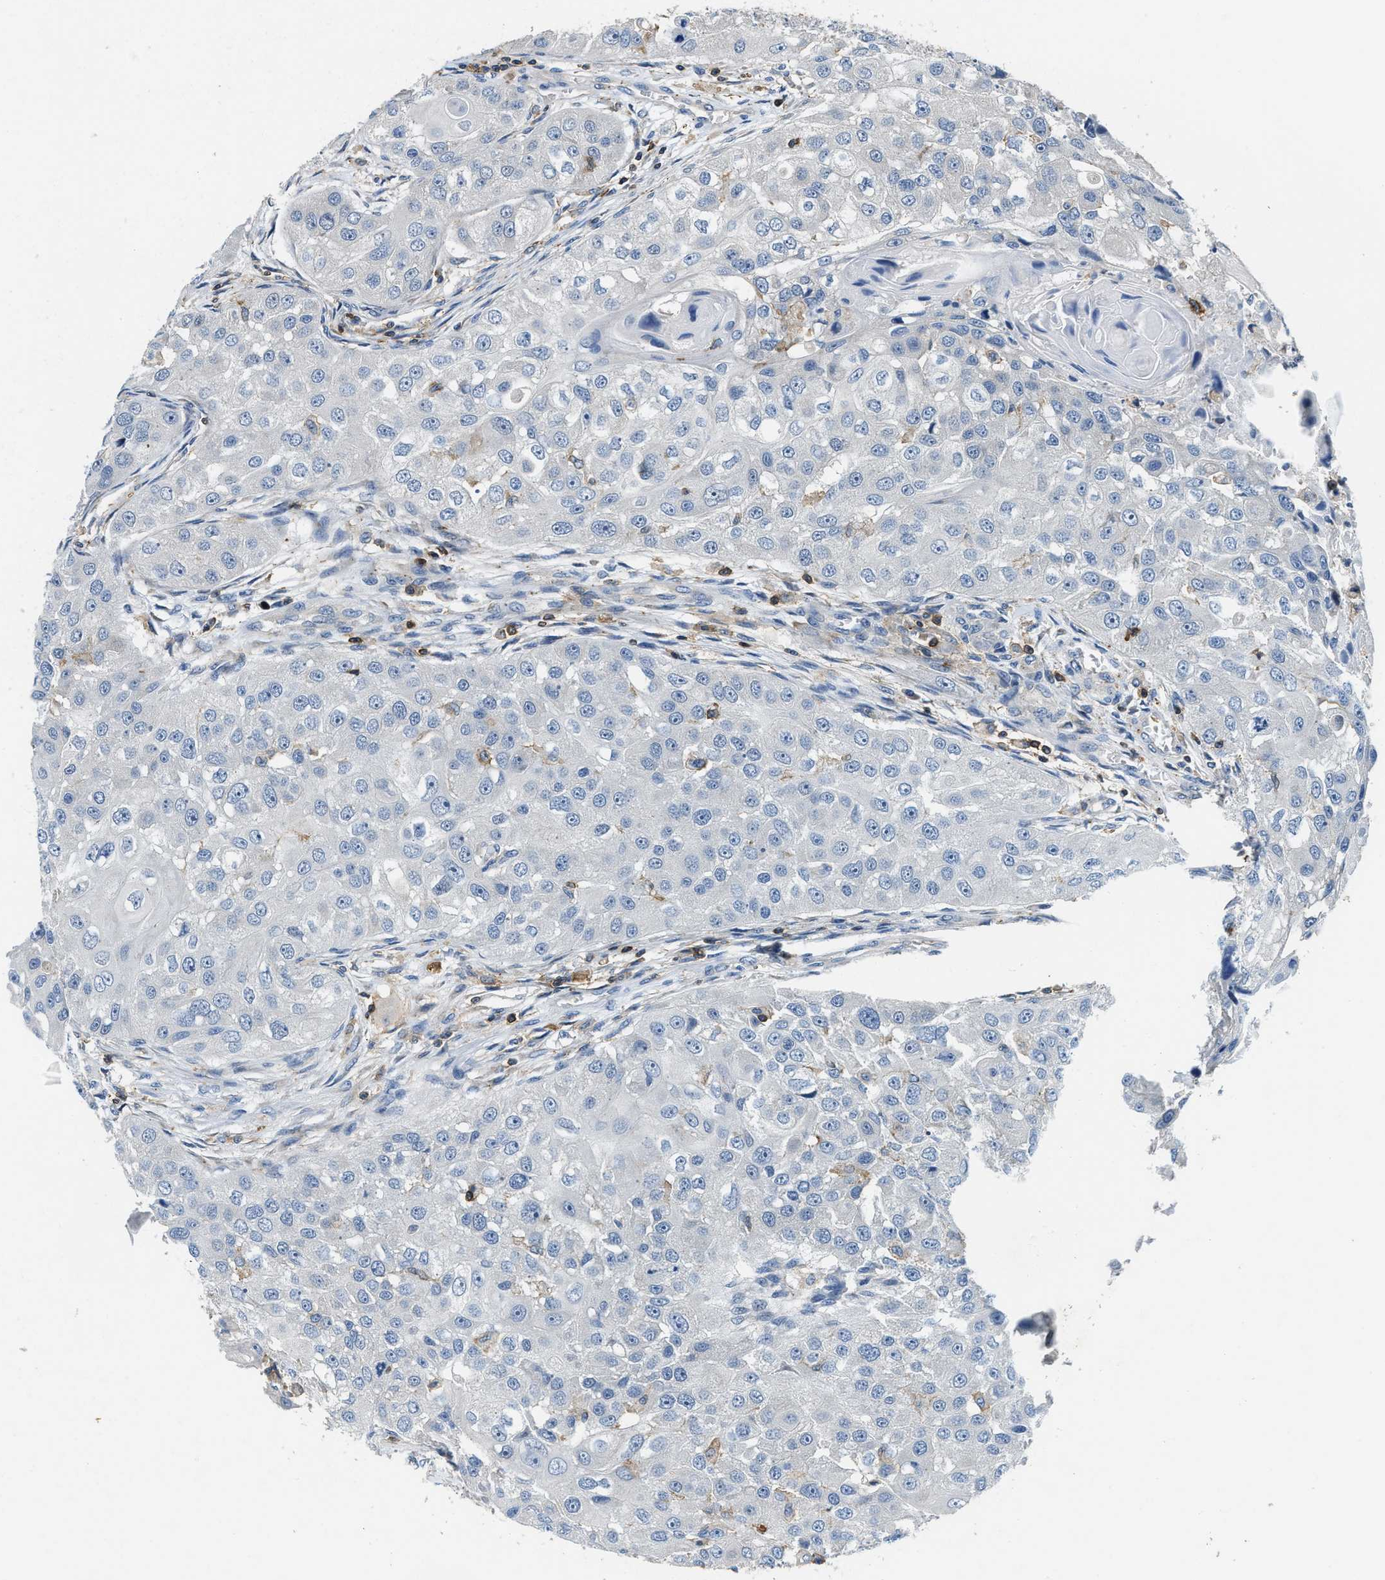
{"staining": {"intensity": "negative", "quantity": "none", "location": "none"}, "tissue": "head and neck cancer", "cell_type": "Tumor cells", "image_type": "cancer", "snomed": [{"axis": "morphology", "description": "Normal tissue, NOS"}, {"axis": "morphology", "description": "Squamous cell carcinoma, NOS"}, {"axis": "topography", "description": "Skeletal muscle"}, {"axis": "topography", "description": "Head-Neck"}], "caption": "The image reveals no staining of tumor cells in head and neck cancer (squamous cell carcinoma).", "gene": "MYO1G", "patient": {"sex": "male", "age": 51}}